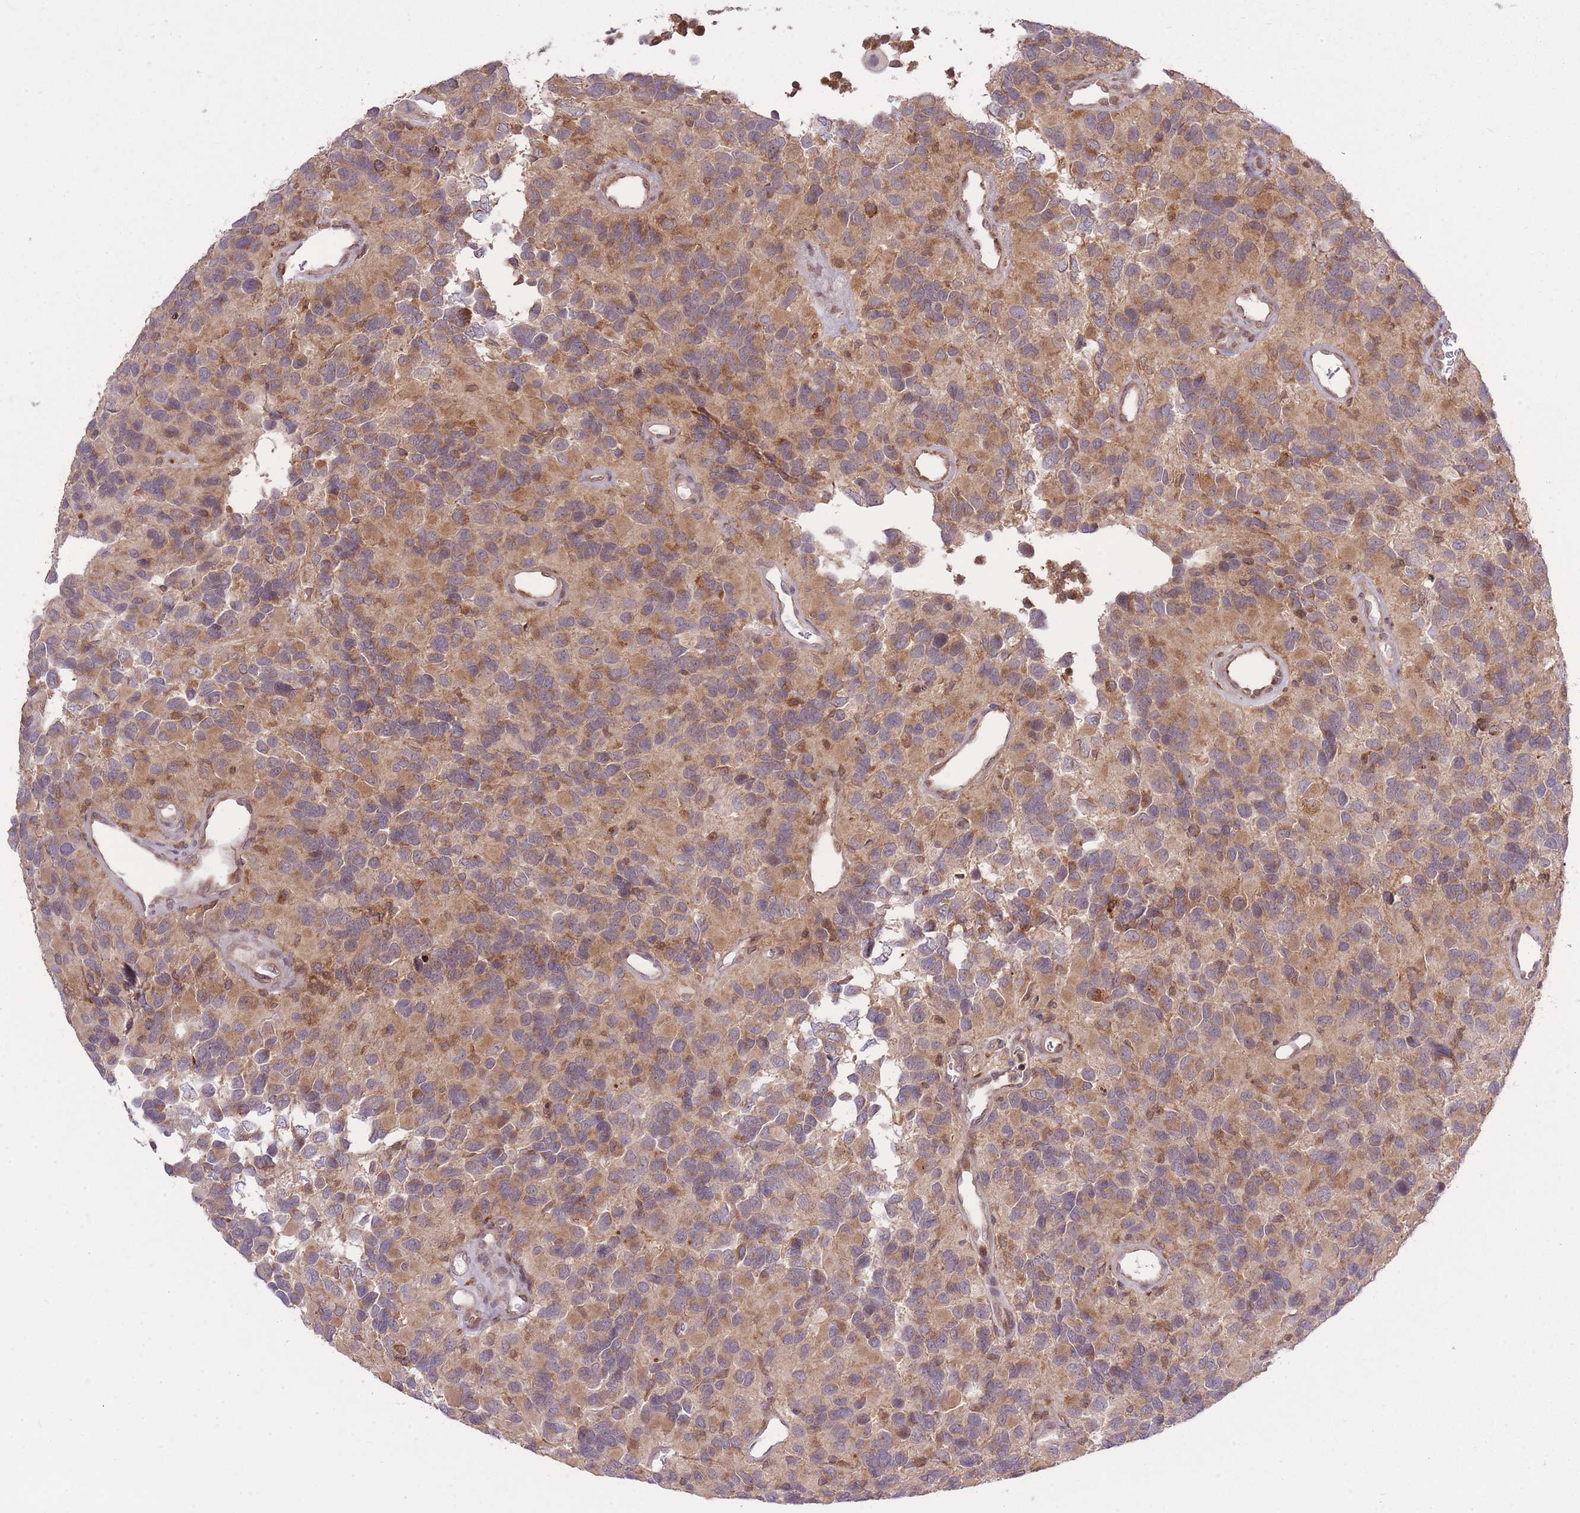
{"staining": {"intensity": "moderate", "quantity": "25%-75%", "location": "cytoplasmic/membranous"}, "tissue": "glioma", "cell_type": "Tumor cells", "image_type": "cancer", "snomed": [{"axis": "morphology", "description": "Glioma, malignant, High grade"}, {"axis": "topography", "description": "Brain"}], "caption": "Protein expression by immunohistochemistry shows moderate cytoplasmic/membranous positivity in about 25%-75% of tumor cells in high-grade glioma (malignant). The staining was performed using DAB (3,3'-diaminobenzidine) to visualize the protein expression in brown, while the nuclei were stained in blue with hematoxylin (Magnification: 20x).", "gene": "ZNF391", "patient": {"sex": "male", "age": 77}}